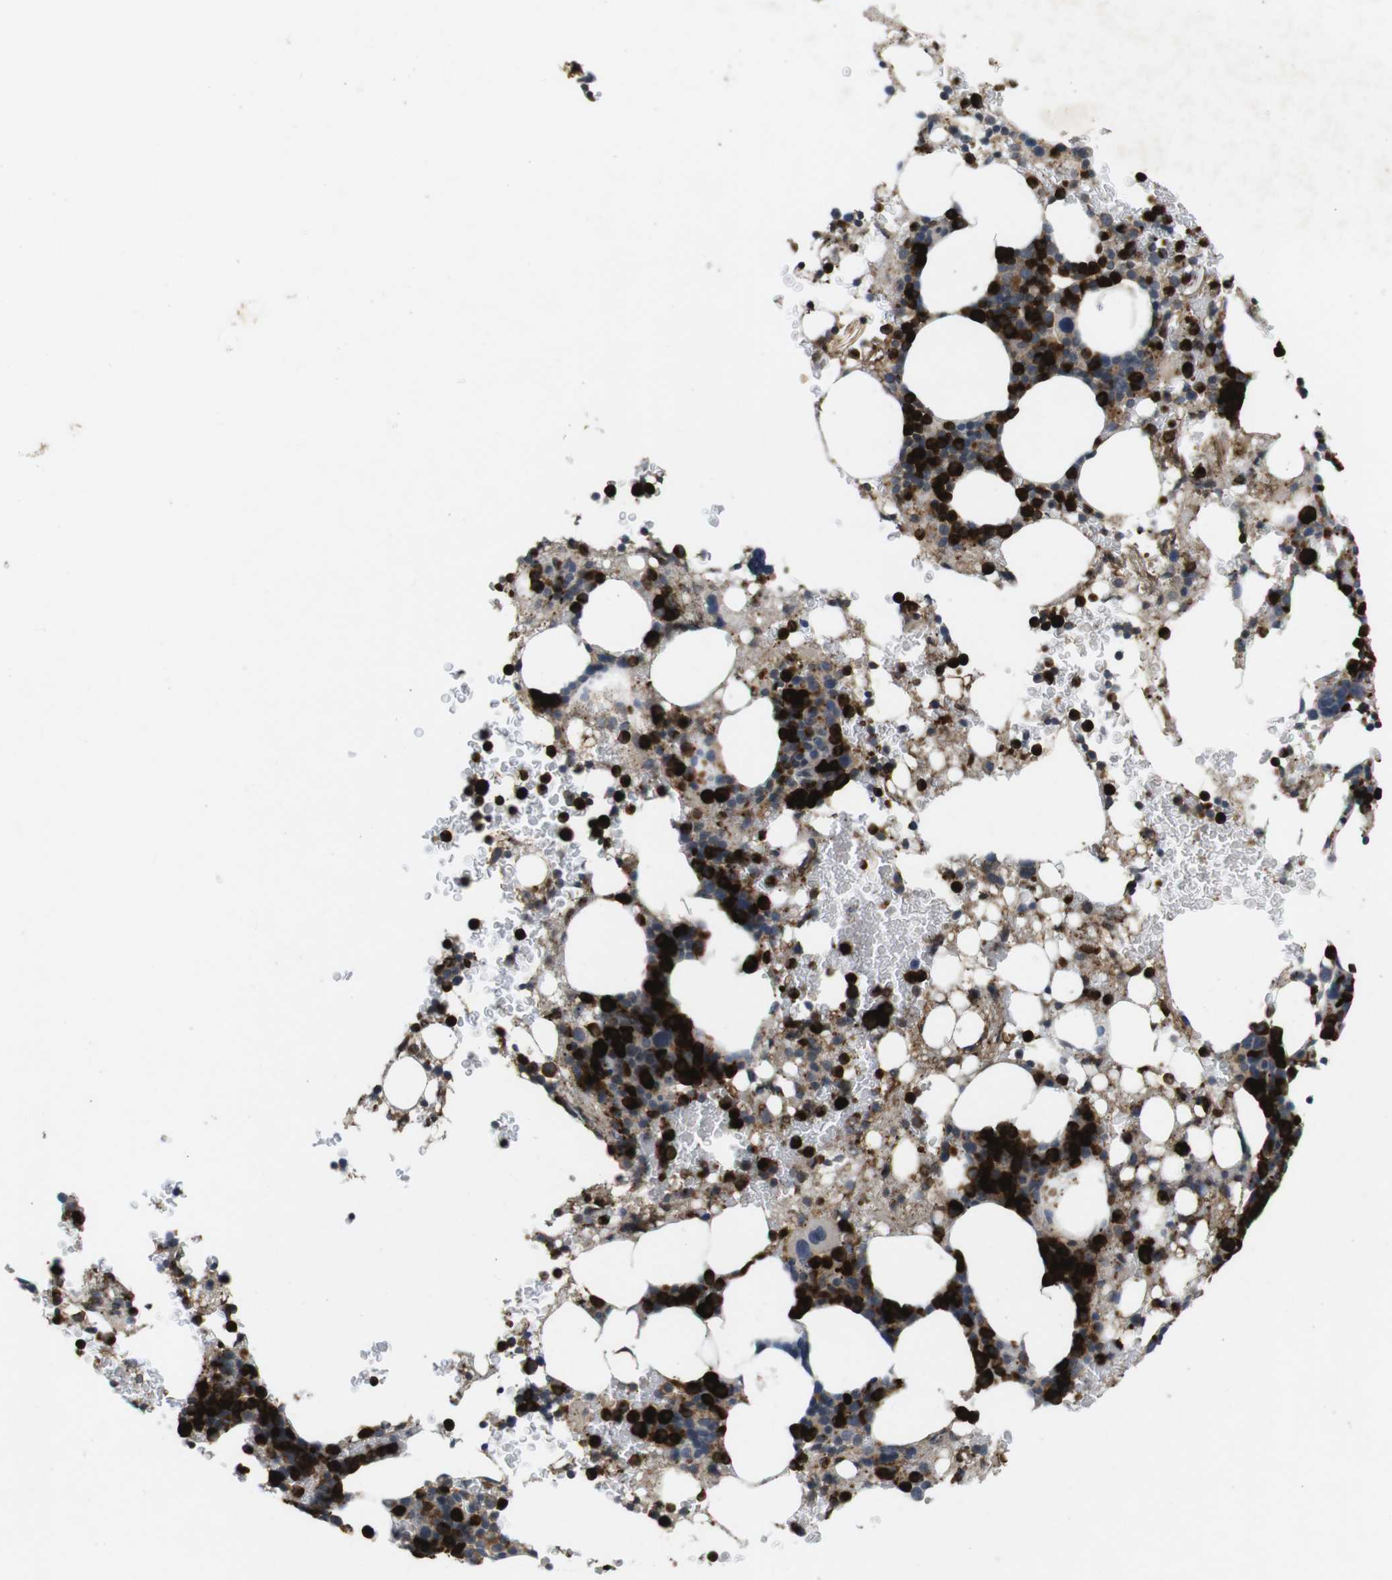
{"staining": {"intensity": "strong", "quantity": ">75%", "location": "cytoplasmic/membranous,nuclear"}, "tissue": "bone marrow", "cell_type": "Hematopoietic cells", "image_type": "normal", "snomed": [{"axis": "morphology", "description": "Normal tissue, NOS"}, {"axis": "morphology", "description": "Inflammation, NOS"}, {"axis": "topography", "description": "Bone marrow"}], "caption": "Protein staining of unremarkable bone marrow demonstrates strong cytoplasmic/membranous,nuclear staining in about >75% of hematopoietic cells. (DAB IHC, brown staining for protein, blue staining for nuclei).", "gene": "TSPAN14", "patient": {"sex": "female", "age": 84}}